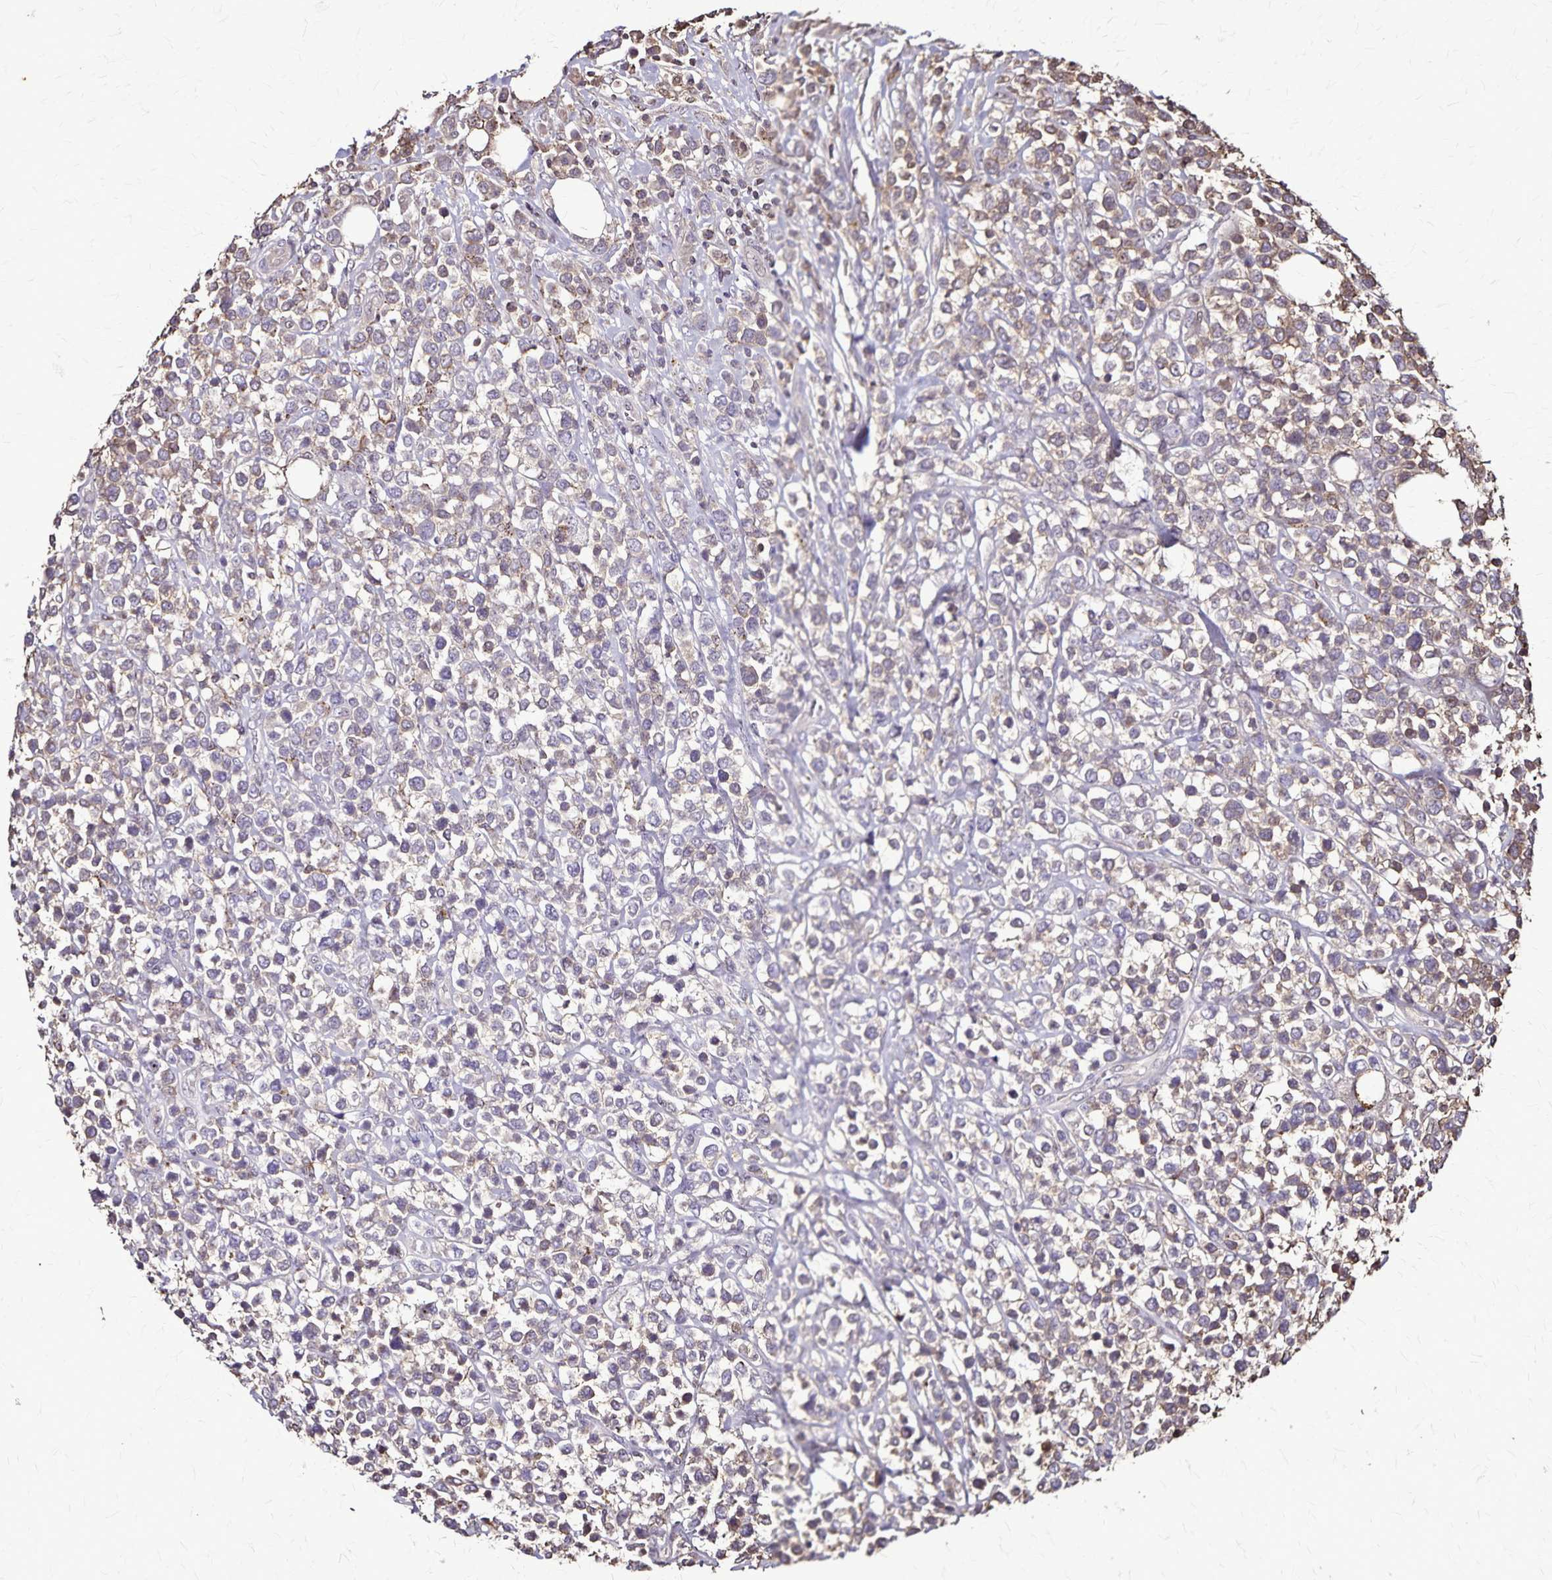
{"staining": {"intensity": "weak", "quantity": "<25%", "location": "cytoplasmic/membranous"}, "tissue": "lymphoma", "cell_type": "Tumor cells", "image_type": "cancer", "snomed": [{"axis": "morphology", "description": "Malignant lymphoma, non-Hodgkin's type, High grade"}, {"axis": "topography", "description": "Soft tissue"}], "caption": "Tumor cells are negative for brown protein staining in malignant lymphoma, non-Hodgkin's type (high-grade).", "gene": "CHMP1B", "patient": {"sex": "female", "age": 56}}